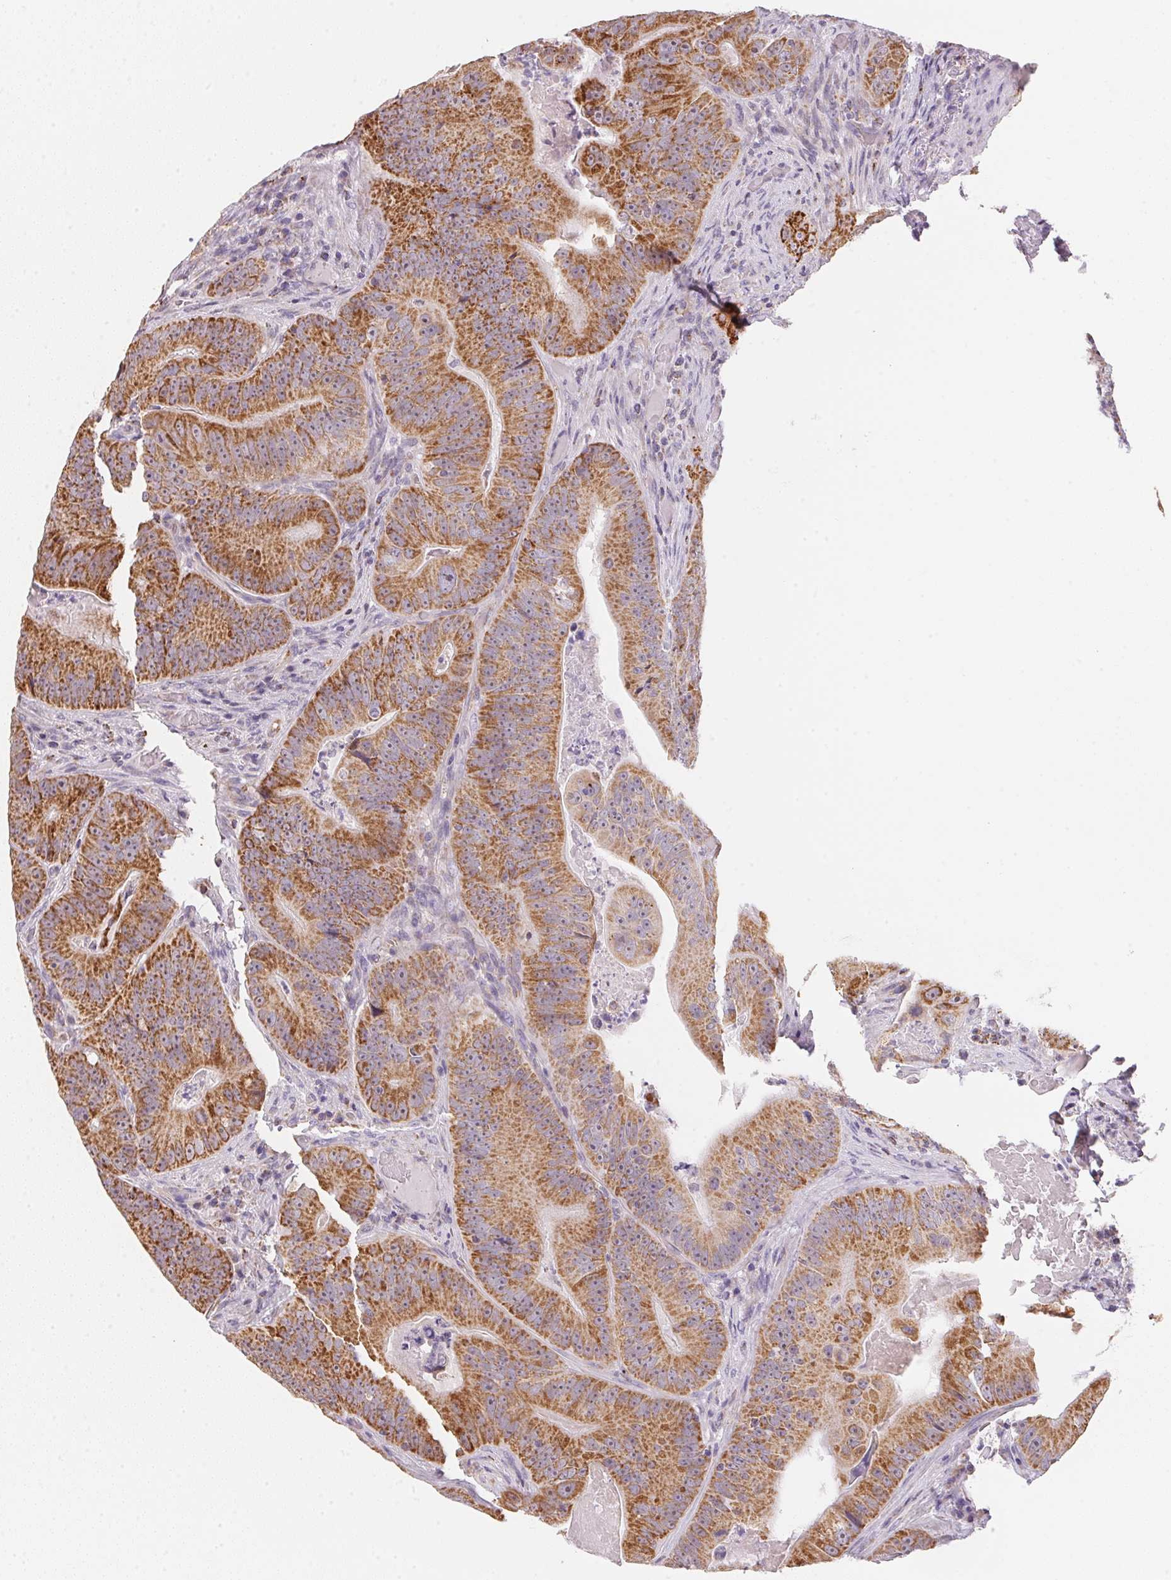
{"staining": {"intensity": "strong", "quantity": ">75%", "location": "cytoplasmic/membranous"}, "tissue": "colorectal cancer", "cell_type": "Tumor cells", "image_type": "cancer", "snomed": [{"axis": "morphology", "description": "Adenocarcinoma, NOS"}, {"axis": "topography", "description": "Colon"}], "caption": "Human adenocarcinoma (colorectal) stained with a protein marker shows strong staining in tumor cells.", "gene": "GIPC2", "patient": {"sex": "female", "age": 86}}